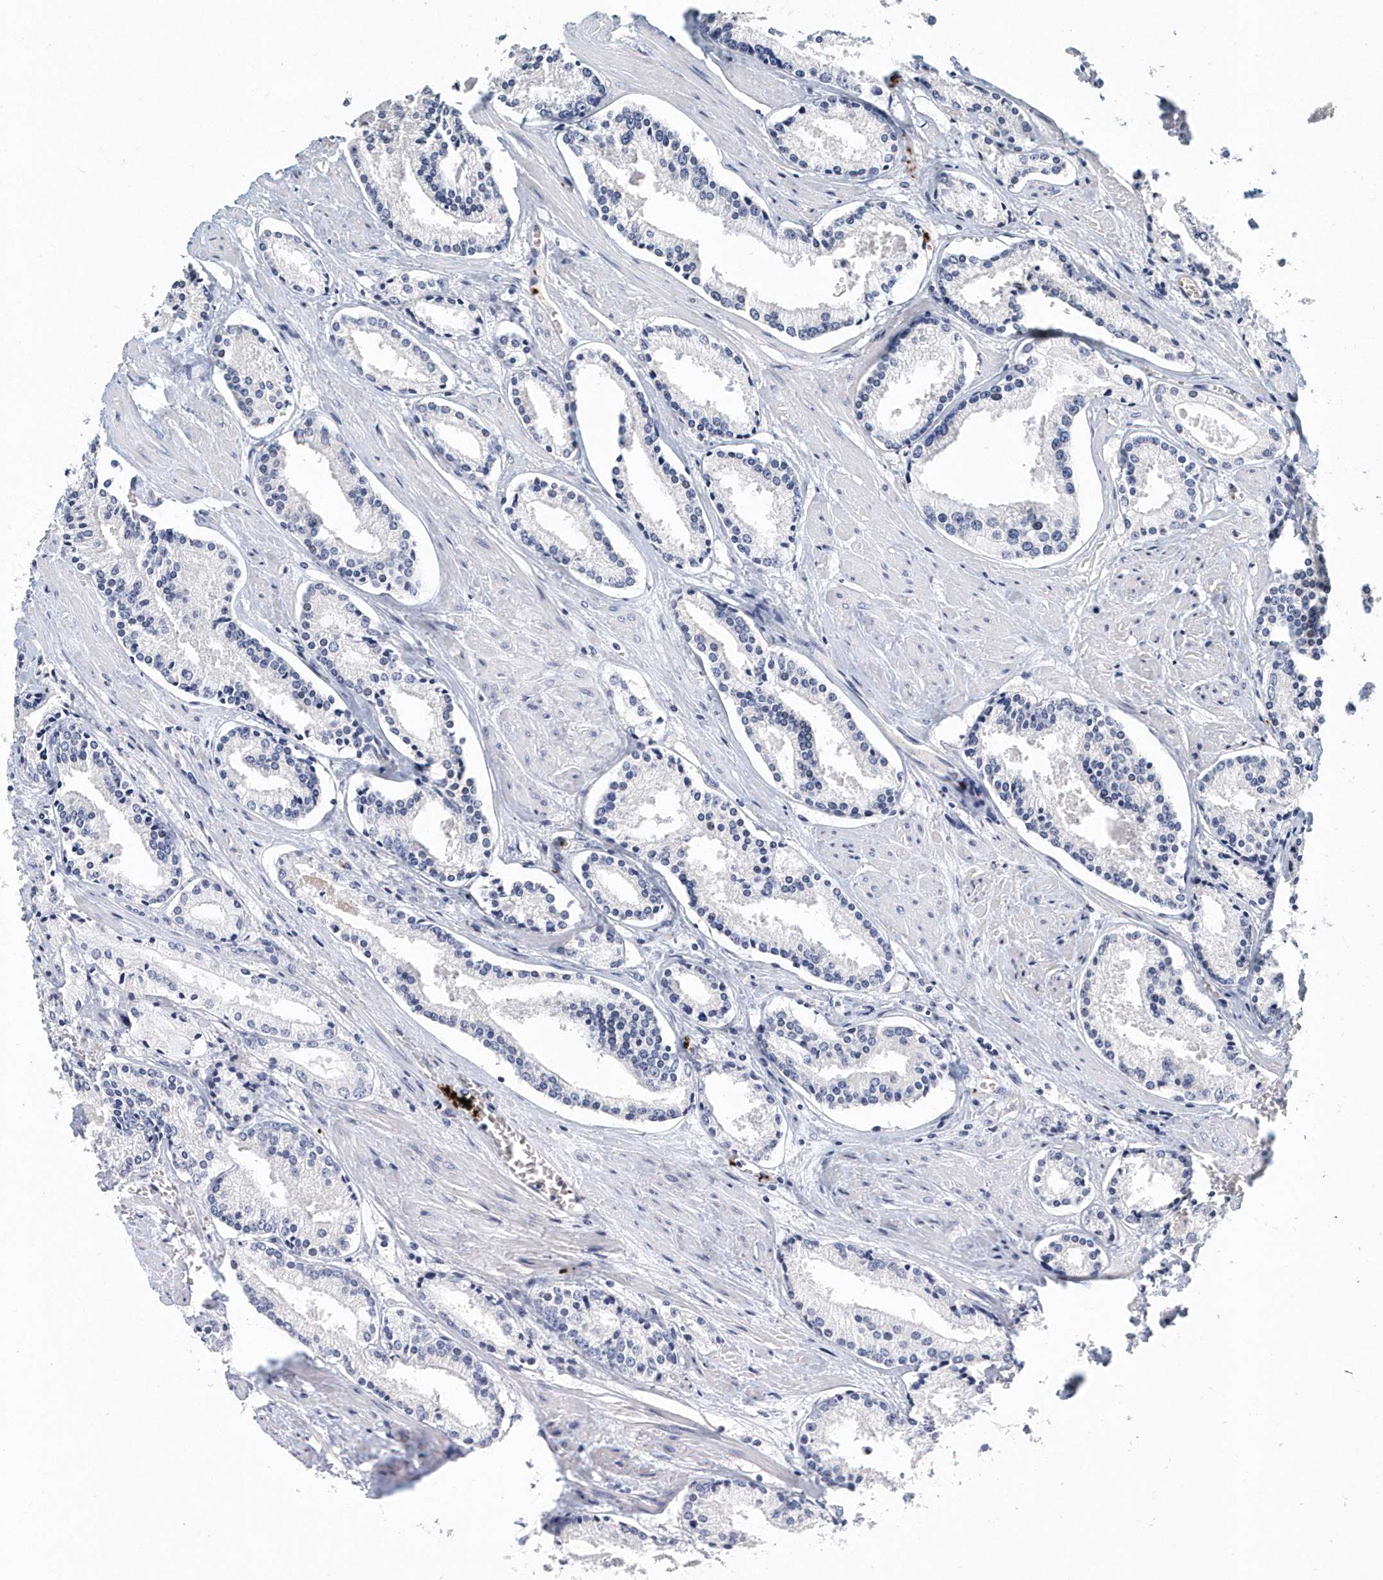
{"staining": {"intensity": "negative", "quantity": "none", "location": "none"}, "tissue": "prostate cancer", "cell_type": "Tumor cells", "image_type": "cancer", "snomed": [{"axis": "morphology", "description": "Adenocarcinoma, Low grade"}, {"axis": "topography", "description": "Prostate"}], "caption": "Prostate adenocarcinoma (low-grade) was stained to show a protein in brown. There is no significant staining in tumor cells. Nuclei are stained in blue.", "gene": "ITGA2B", "patient": {"sex": "male", "age": 54}}